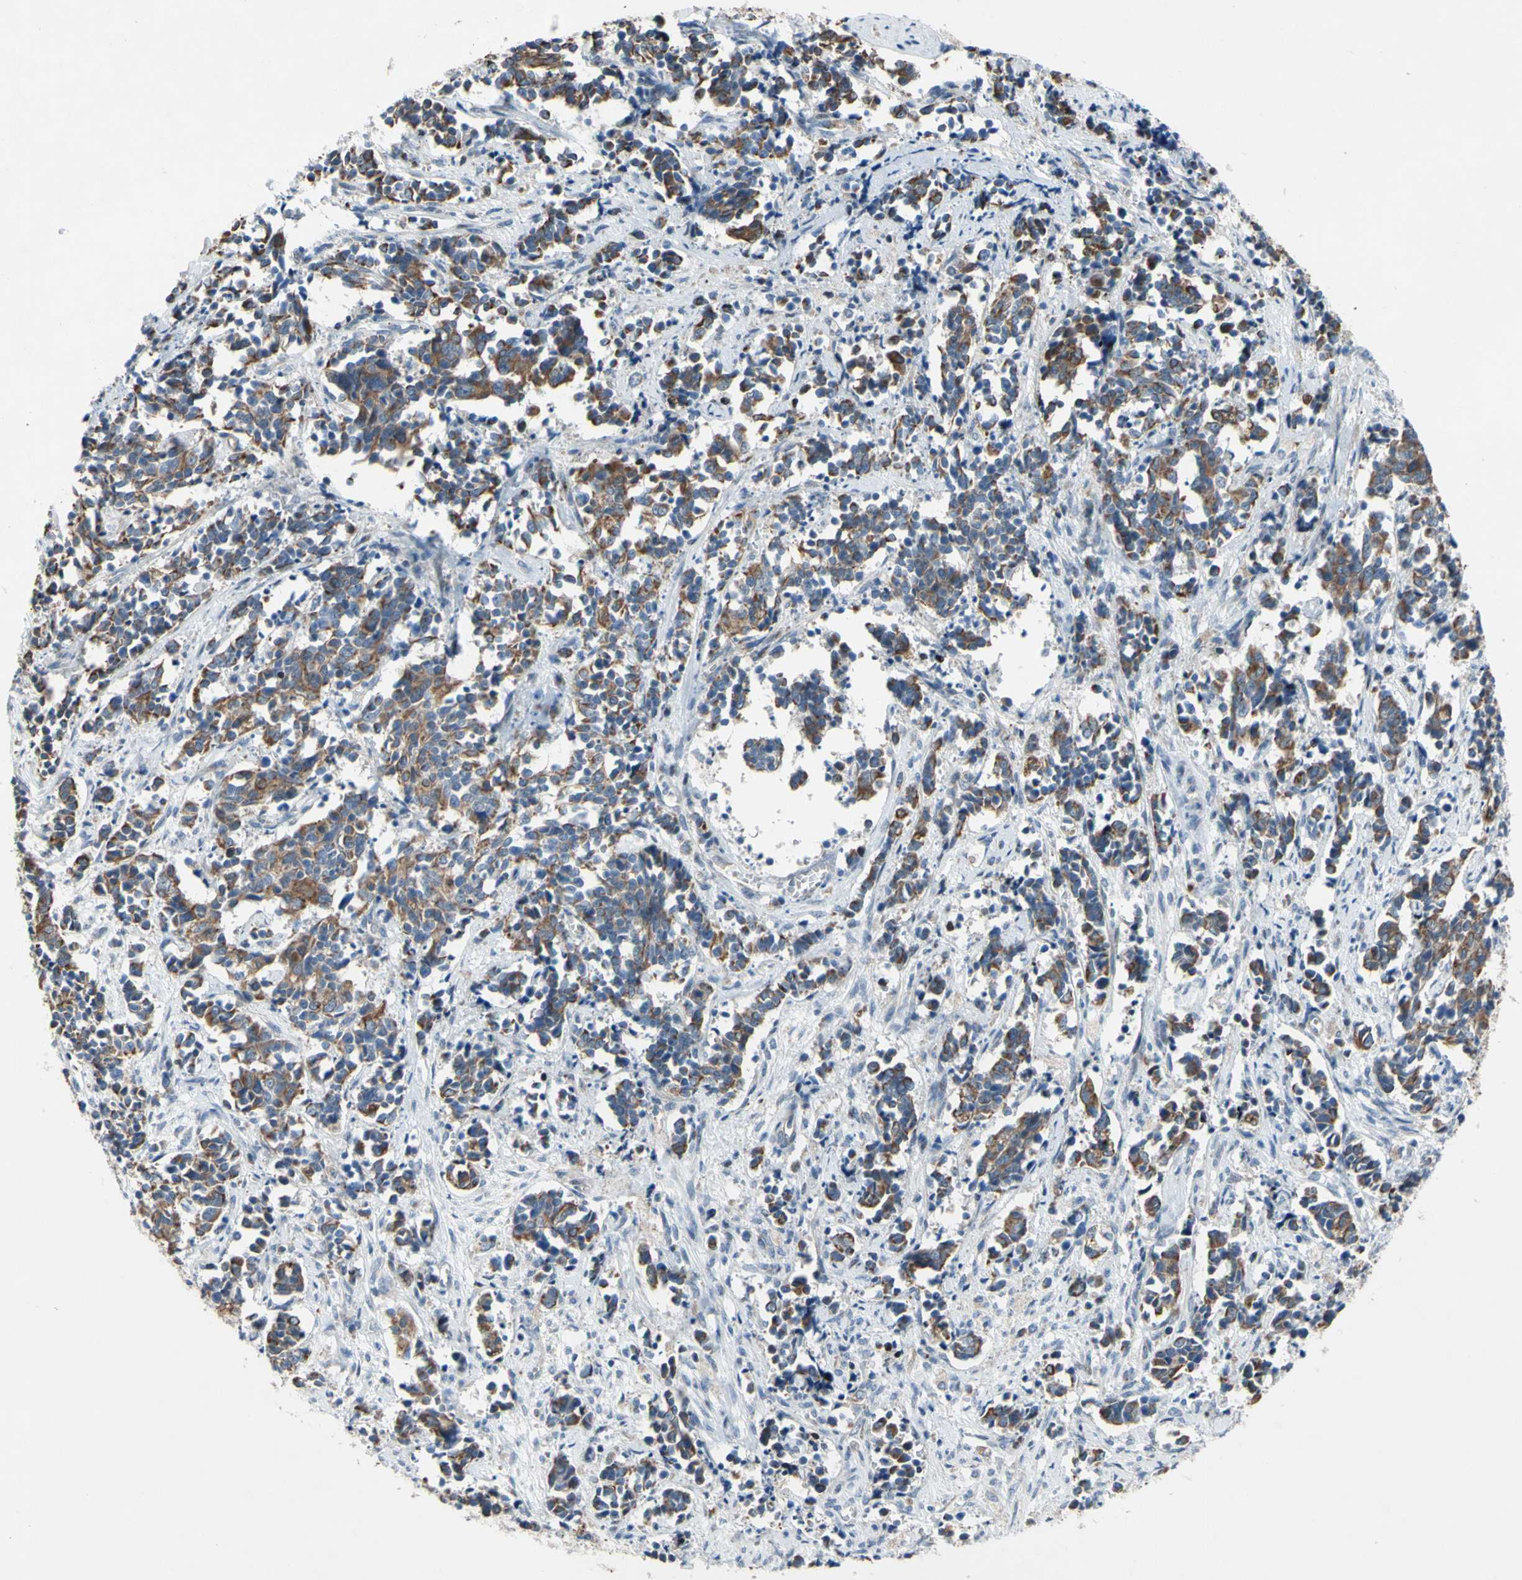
{"staining": {"intensity": "strong", "quantity": "25%-75%", "location": "cytoplasmic/membranous"}, "tissue": "cervical cancer", "cell_type": "Tumor cells", "image_type": "cancer", "snomed": [{"axis": "morphology", "description": "Normal tissue, NOS"}, {"axis": "morphology", "description": "Squamous cell carcinoma, NOS"}, {"axis": "topography", "description": "Cervix"}], "caption": "This is a micrograph of immunohistochemistry staining of cervical squamous cell carcinoma, which shows strong expression in the cytoplasmic/membranous of tumor cells.", "gene": "GRAMD2B", "patient": {"sex": "female", "age": 35}}